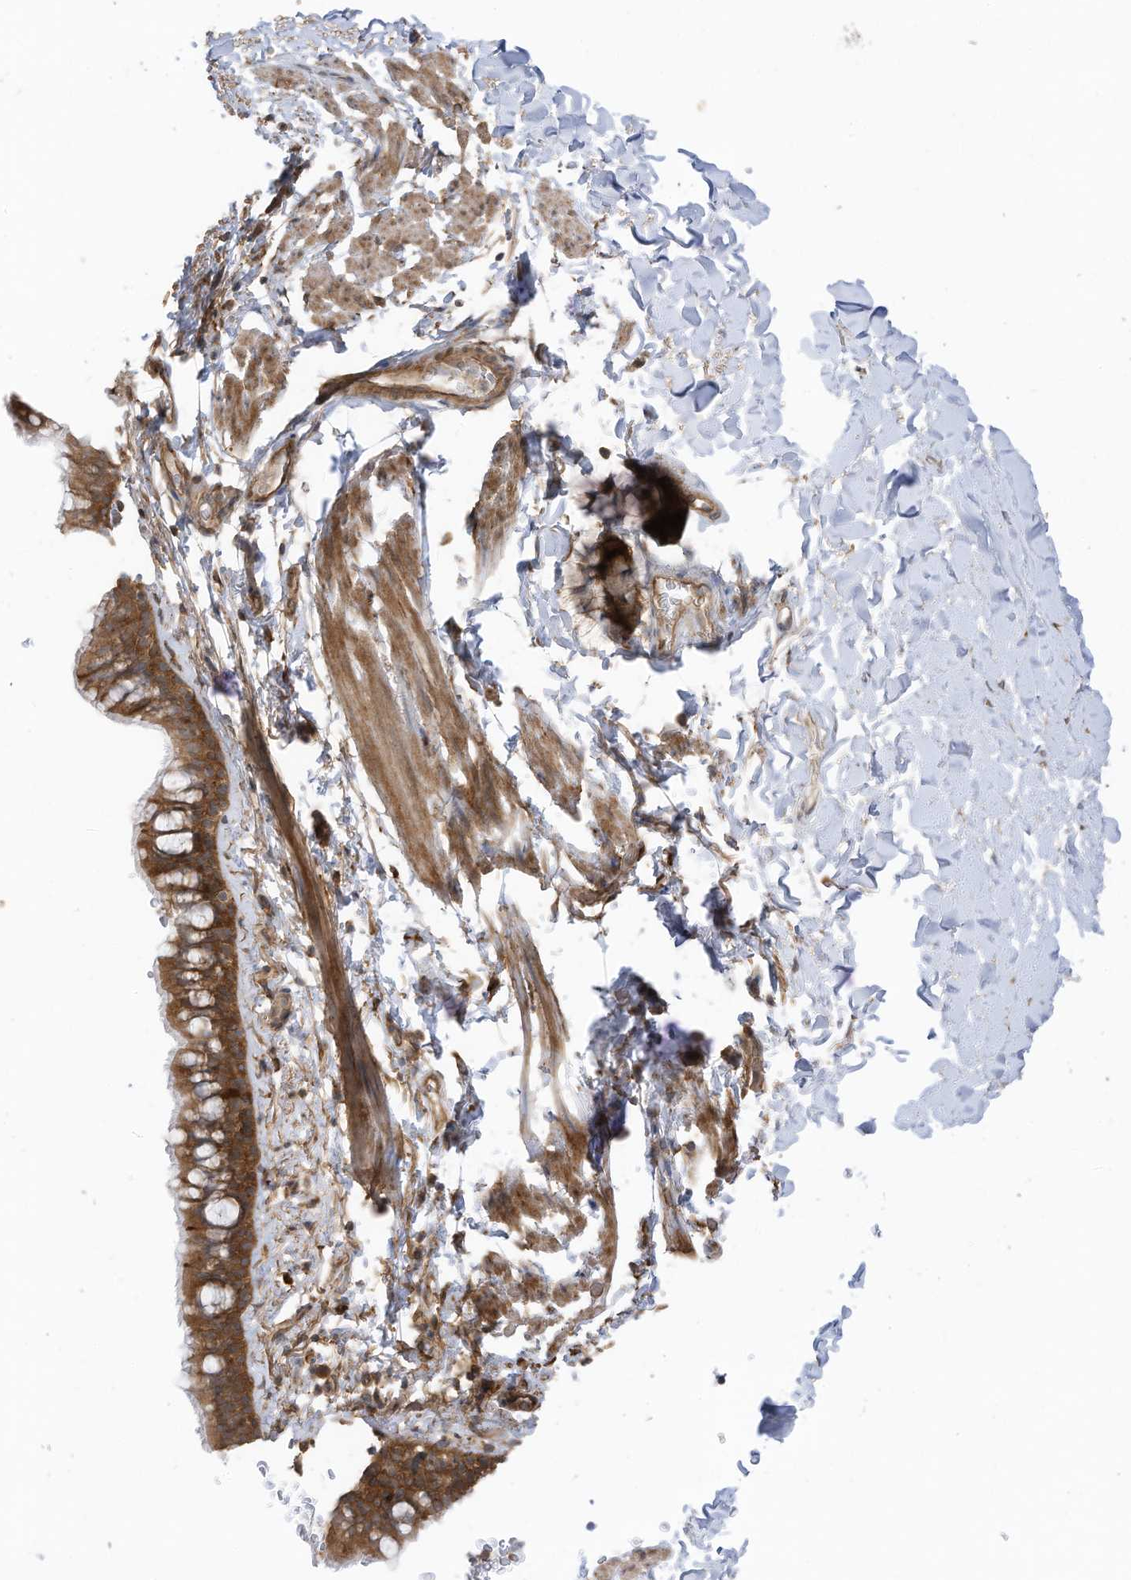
{"staining": {"intensity": "strong", "quantity": ">75%", "location": "cytoplasmic/membranous"}, "tissue": "bronchus", "cell_type": "Respiratory epithelial cells", "image_type": "normal", "snomed": [{"axis": "morphology", "description": "Normal tissue, NOS"}, {"axis": "topography", "description": "Cartilage tissue"}, {"axis": "topography", "description": "Bronchus"}], "caption": "Immunohistochemistry (DAB (3,3'-diaminobenzidine)) staining of benign human bronchus displays strong cytoplasmic/membranous protein positivity in about >75% of respiratory epithelial cells. The staining was performed using DAB (3,3'-diaminobenzidine), with brown indicating positive protein expression. Nuclei are stained blue with hematoxylin.", "gene": "REPS1", "patient": {"sex": "female", "age": 36}}